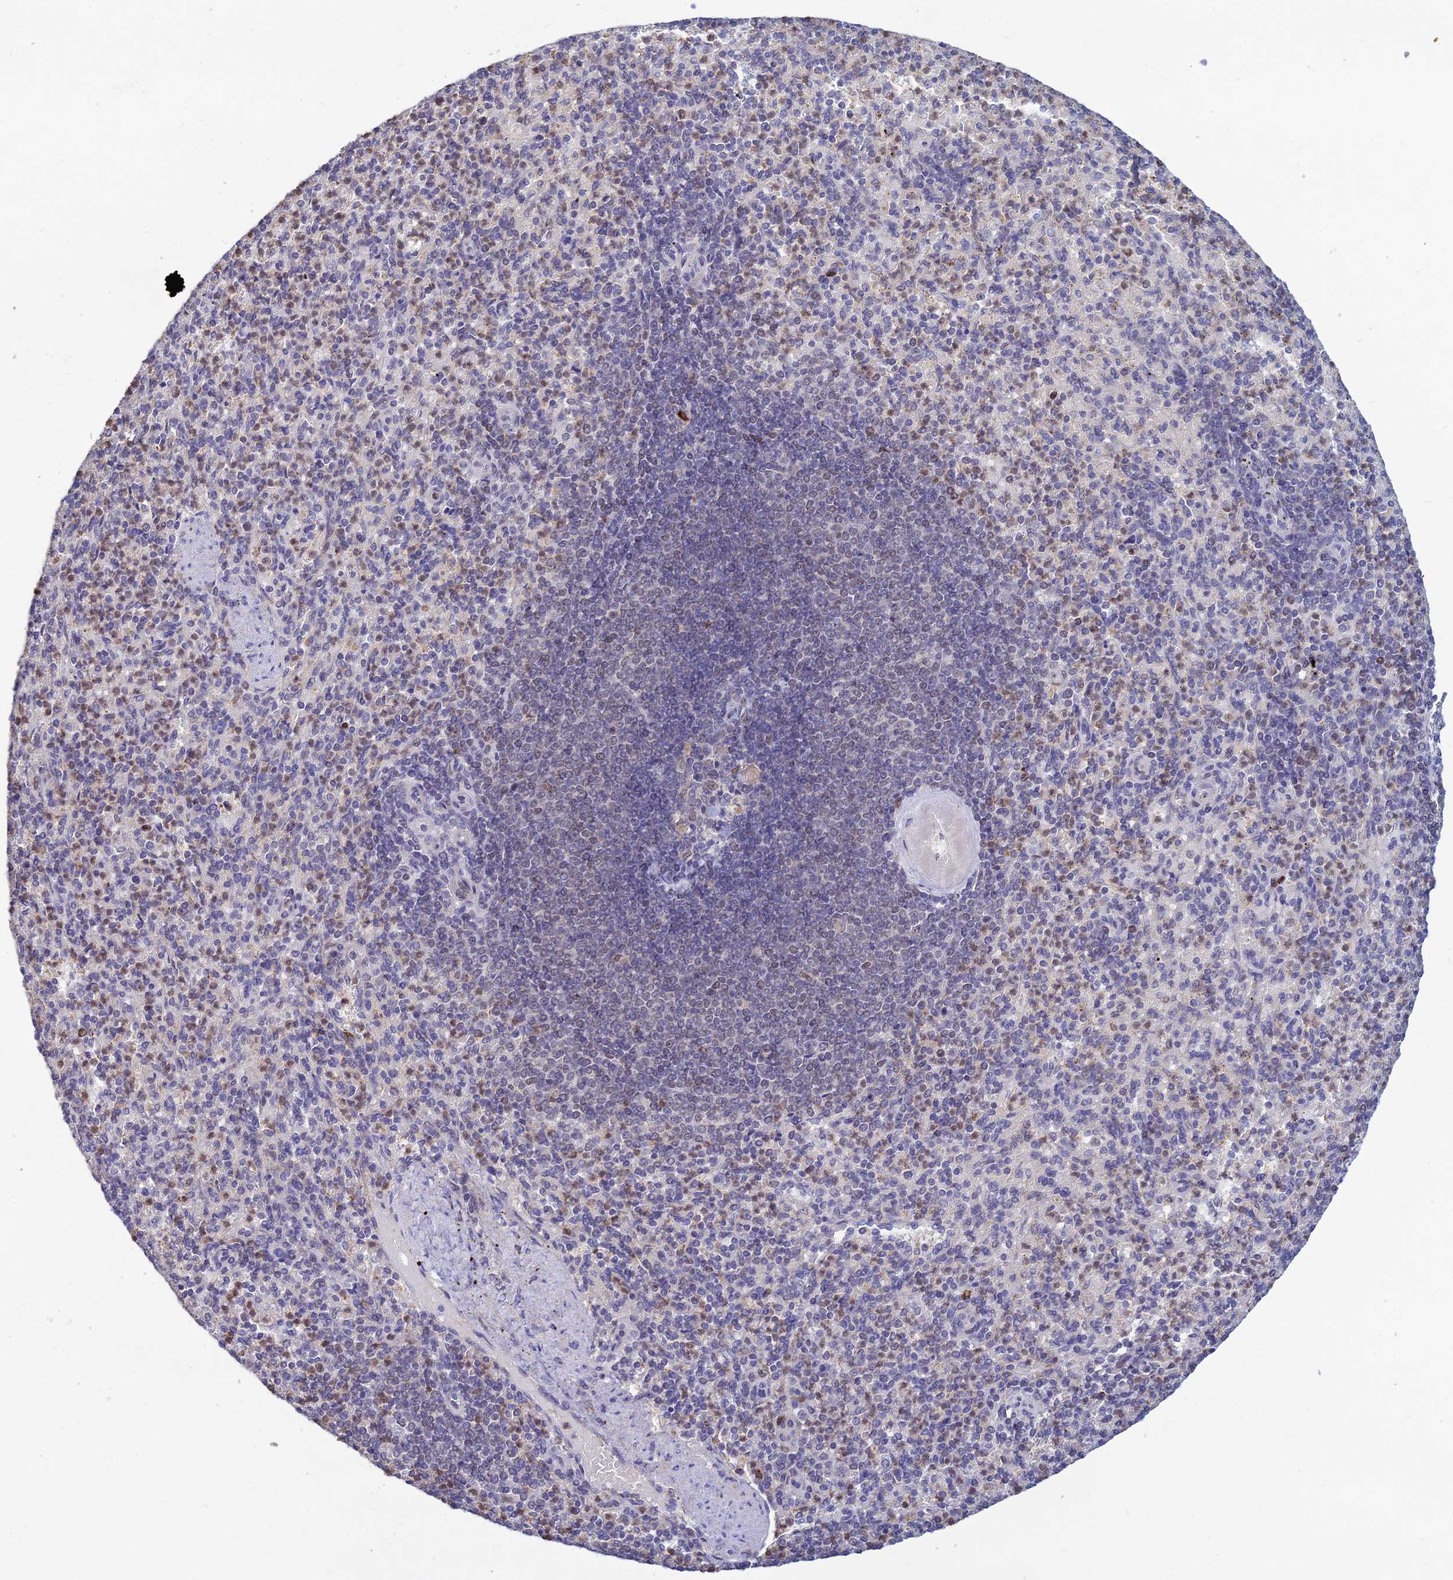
{"staining": {"intensity": "weak", "quantity": "25%-75%", "location": "cytoplasmic/membranous,nuclear"}, "tissue": "spleen", "cell_type": "Cells in red pulp", "image_type": "normal", "snomed": [{"axis": "morphology", "description": "Normal tissue, NOS"}, {"axis": "topography", "description": "Spleen"}], "caption": "Human spleen stained with a brown dye demonstrates weak cytoplasmic/membranous,nuclear positive expression in approximately 25%-75% of cells in red pulp.", "gene": "FASTKD5", "patient": {"sex": "female", "age": 74}}